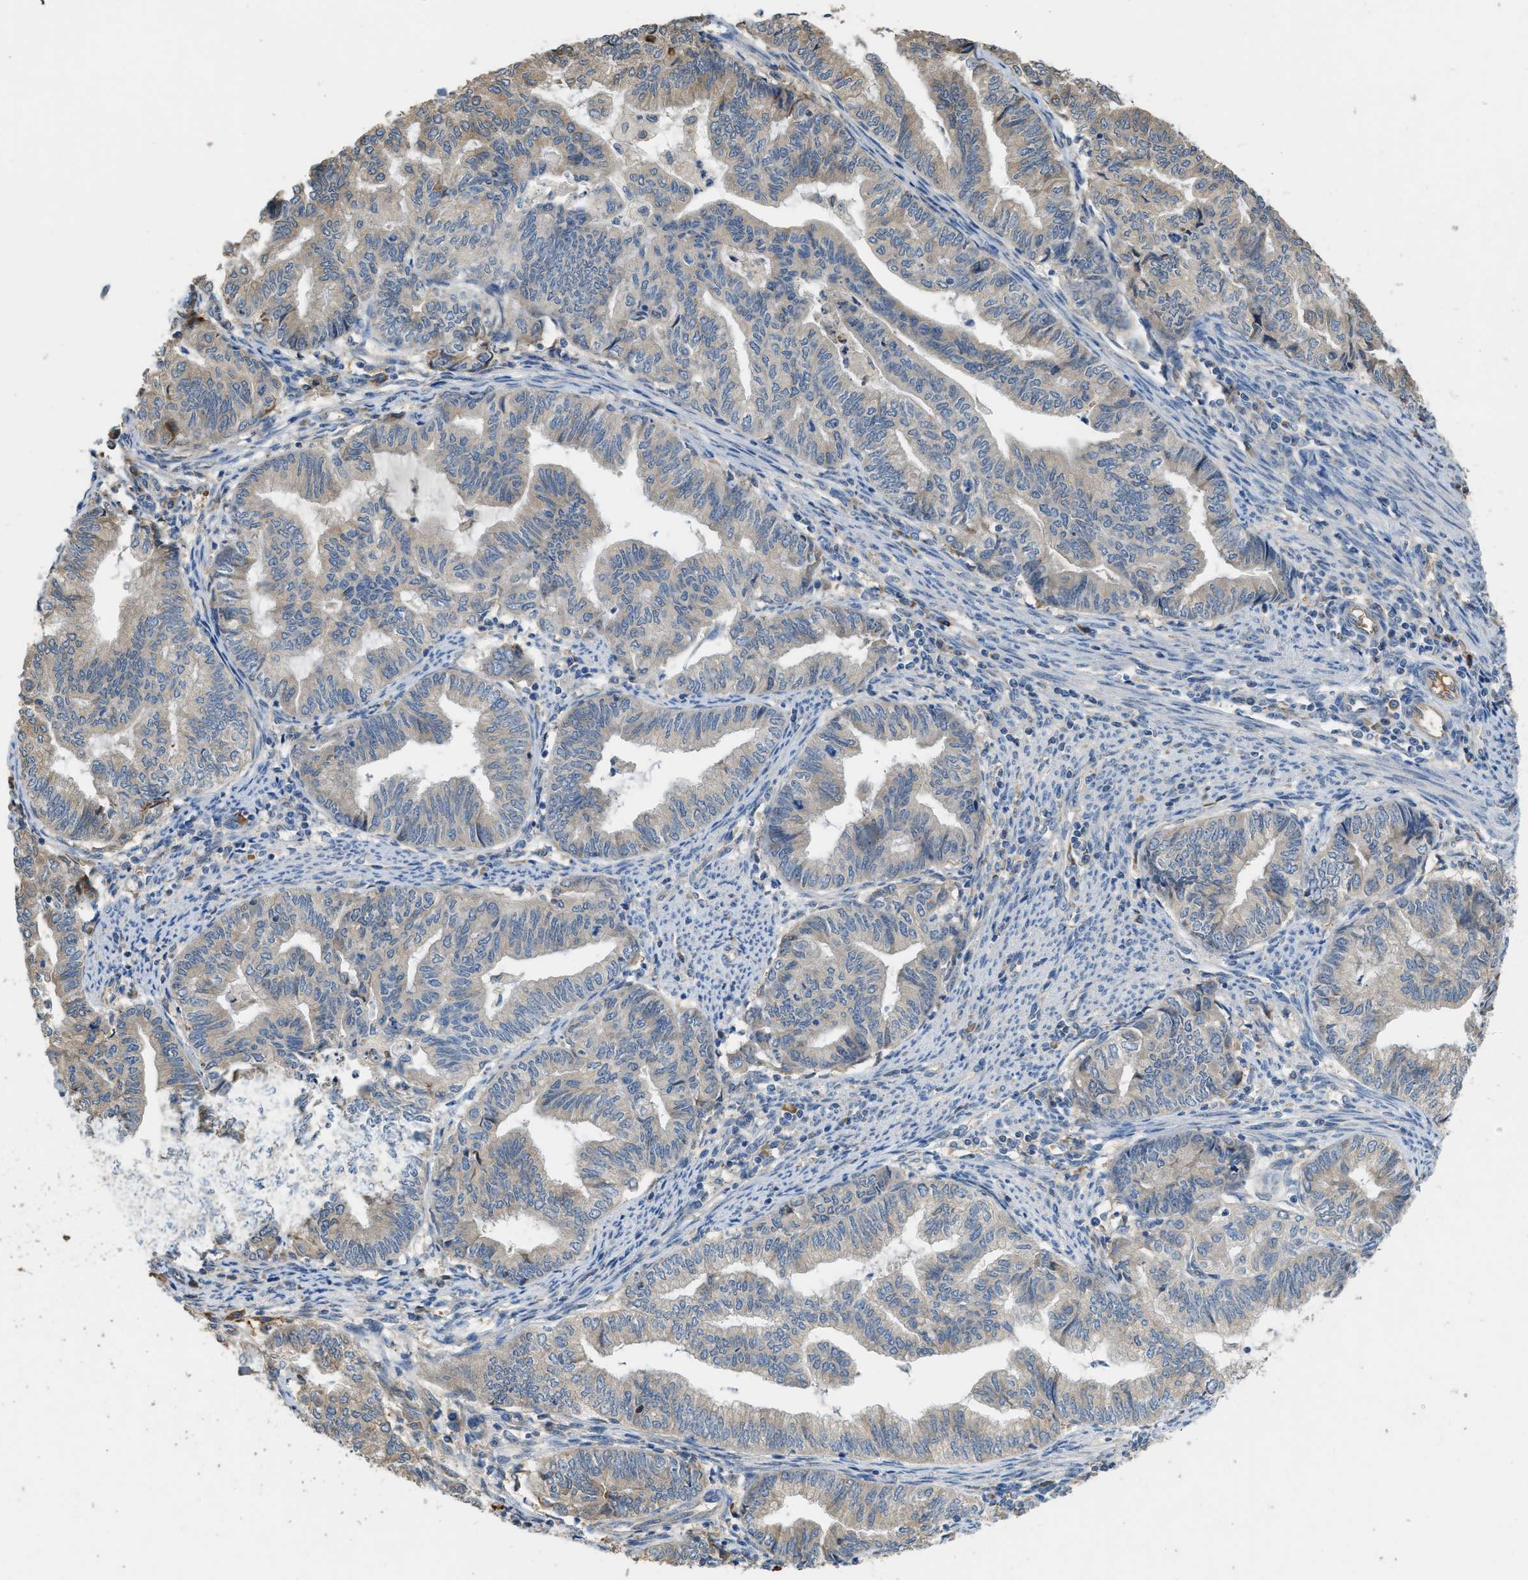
{"staining": {"intensity": "moderate", "quantity": "<25%", "location": "cytoplasmic/membranous"}, "tissue": "endometrial cancer", "cell_type": "Tumor cells", "image_type": "cancer", "snomed": [{"axis": "morphology", "description": "Adenocarcinoma, NOS"}, {"axis": "topography", "description": "Endometrium"}], "caption": "Protein expression analysis of human endometrial adenocarcinoma reveals moderate cytoplasmic/membranous expression in about <25% of tumor cells. (brown staining indicates protein expression, while blue staining denotes nuclei).", "gene": "RIPK2", "patient": {"sex": "female", "age": 79}}